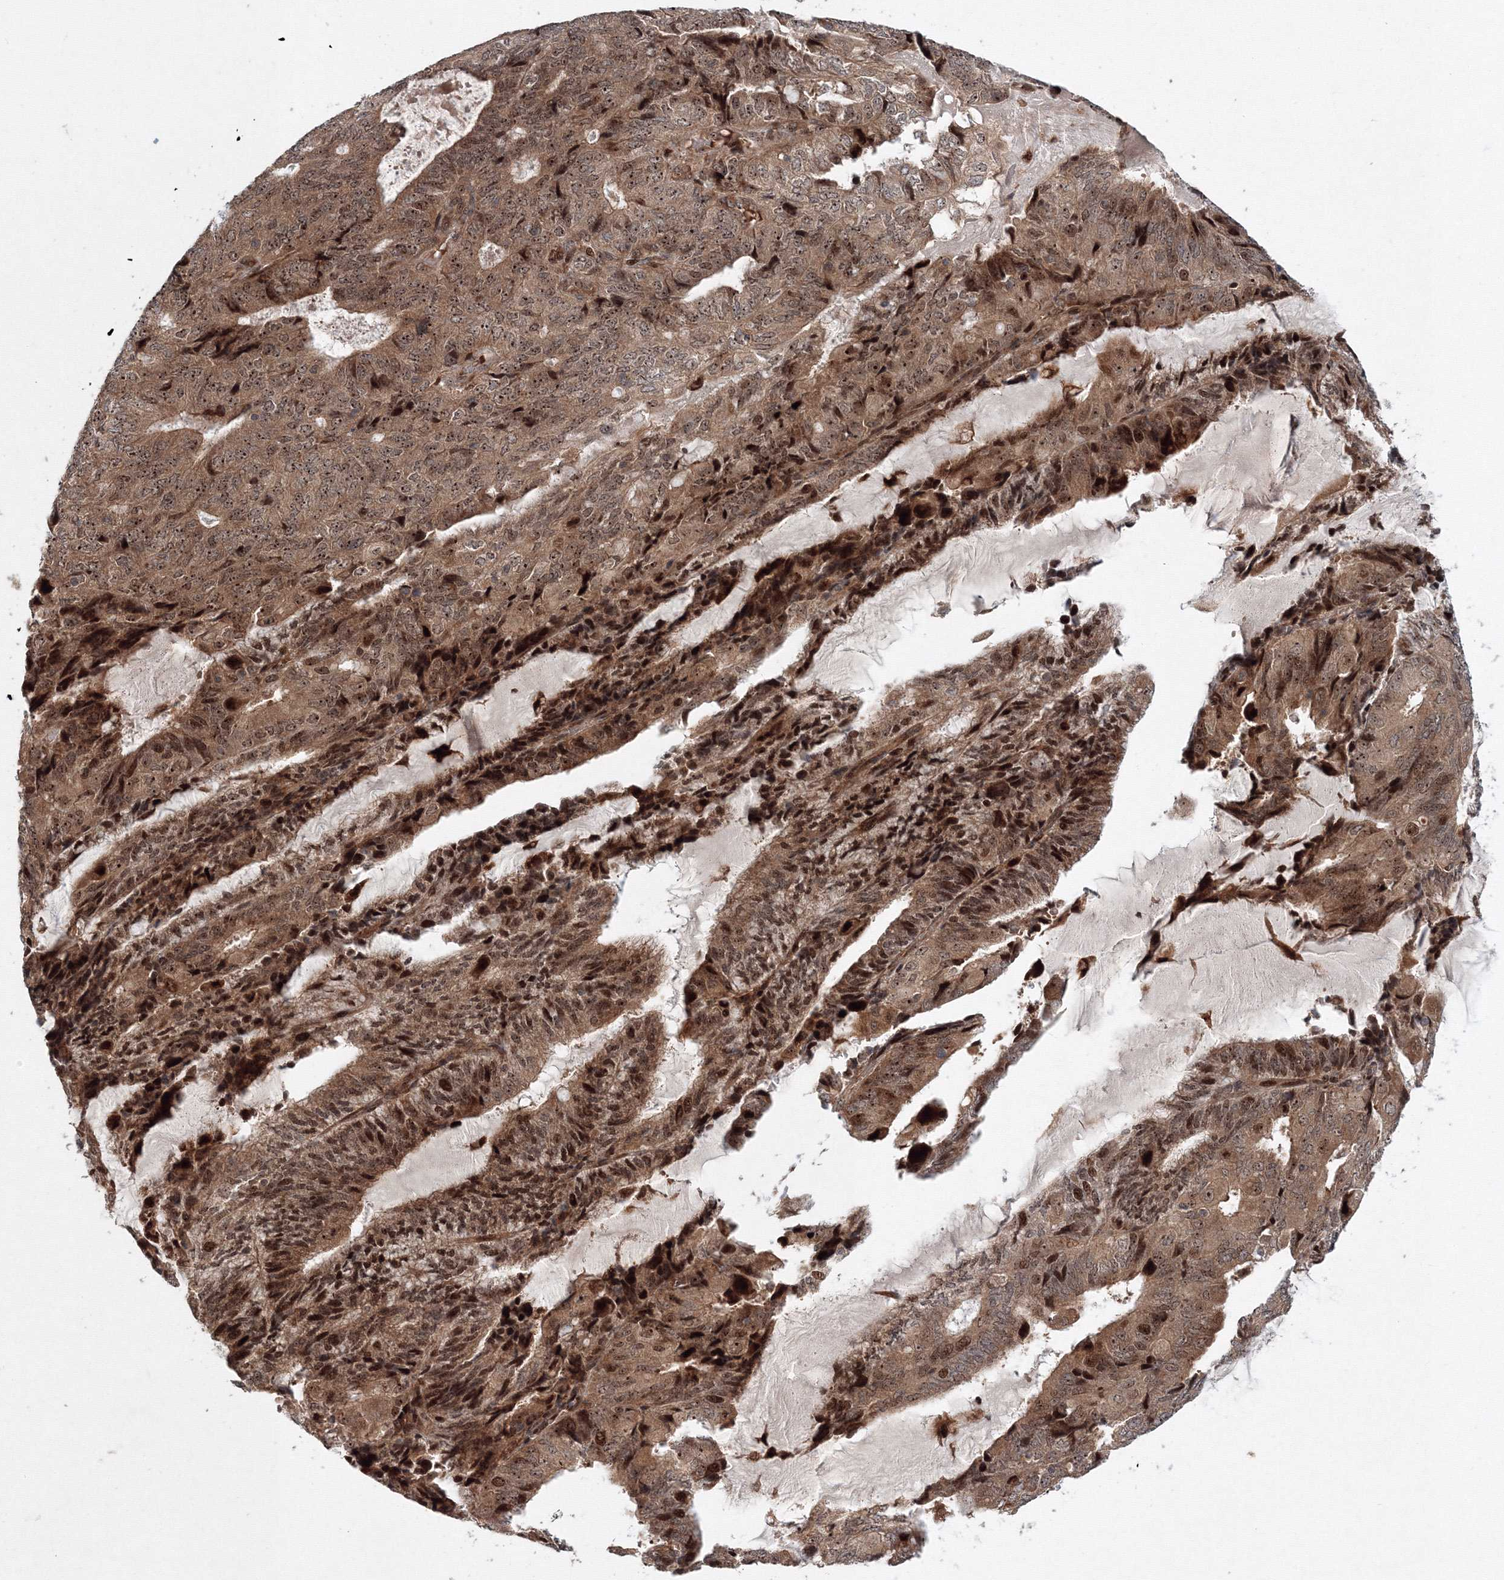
{"staining": {"intensity": "strong", "quantity": "25%-75%", "location": "cytoplasmic/membranous,nuclear"}, "tissue": "endometrial cancer", "cell_type": "Tumor cells", "image_type": "cancer", "snomed": [{"axis": "morphology", "description": "Adenocarcinoma, NOS"}, {"axis": "topography", "description": "Endometrium"}], "caption": "Protein expression analysis of endometrial cancer shows strong cytoplasmic/membranous and nuclear expression in about 25%-75% of tumor cells.", "gene": "ANKAR", "patient": {"sex": "female", "age": 81}}